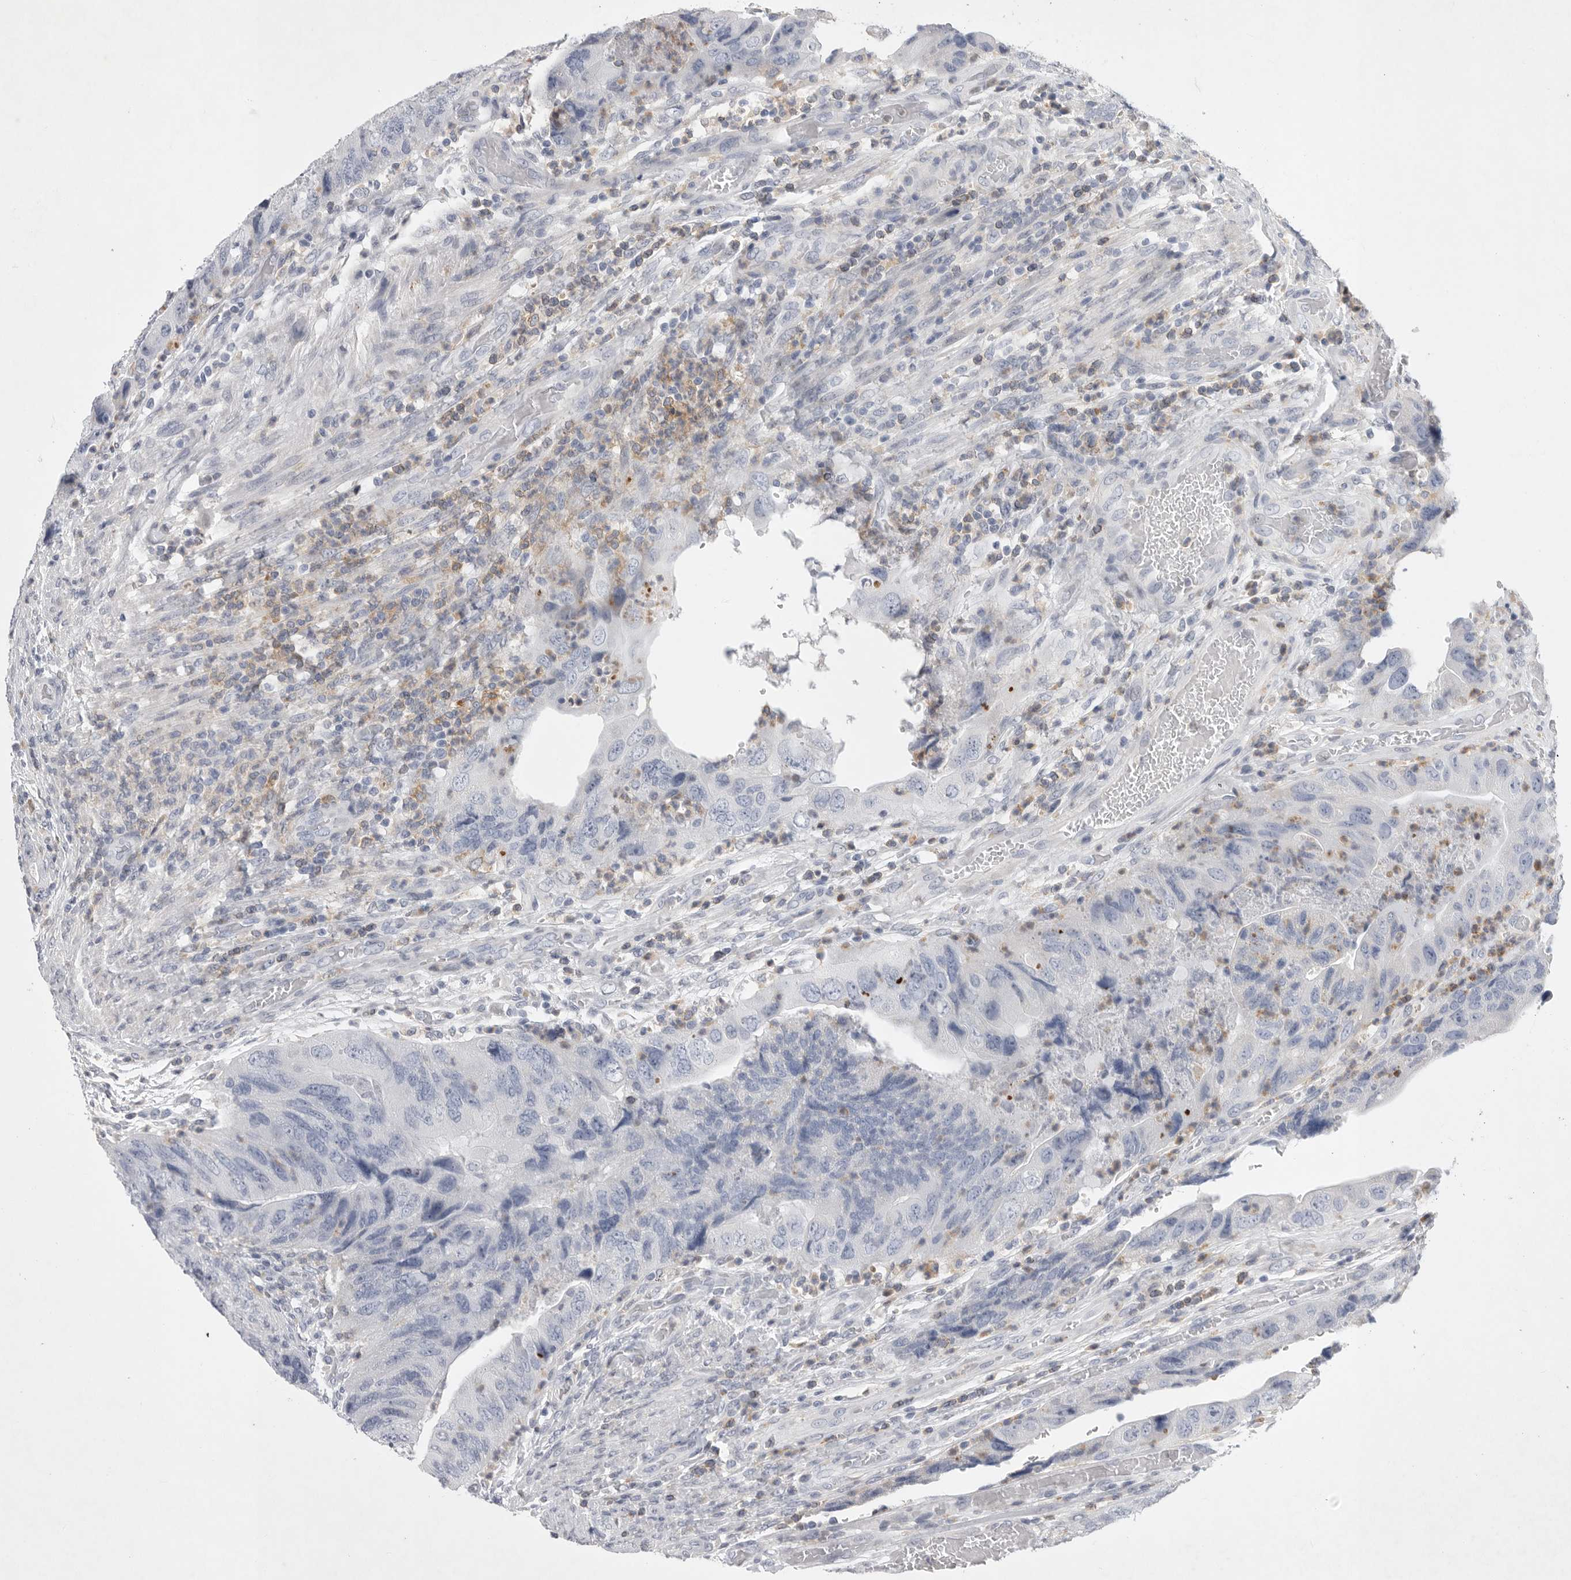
{"staining": {"intensity": "negative", "quantity": "none", "location": "none"}, "tissue": "colorectal cancer", "cell_type": "Tumor cells", "image_type": "cancer", "snomed": [{"axis": "morphology", "description": "Adenocarcinoma, NOS"}, {"axis": "topography", "description": "Rectum"}], "caption": "This is an immunohistochemistry photomicrograph of human colorectal cancer. There is no staining in tumor cells.", "gene": "SIGLEC10", "patient": {"sex": "male", "age": 63}}